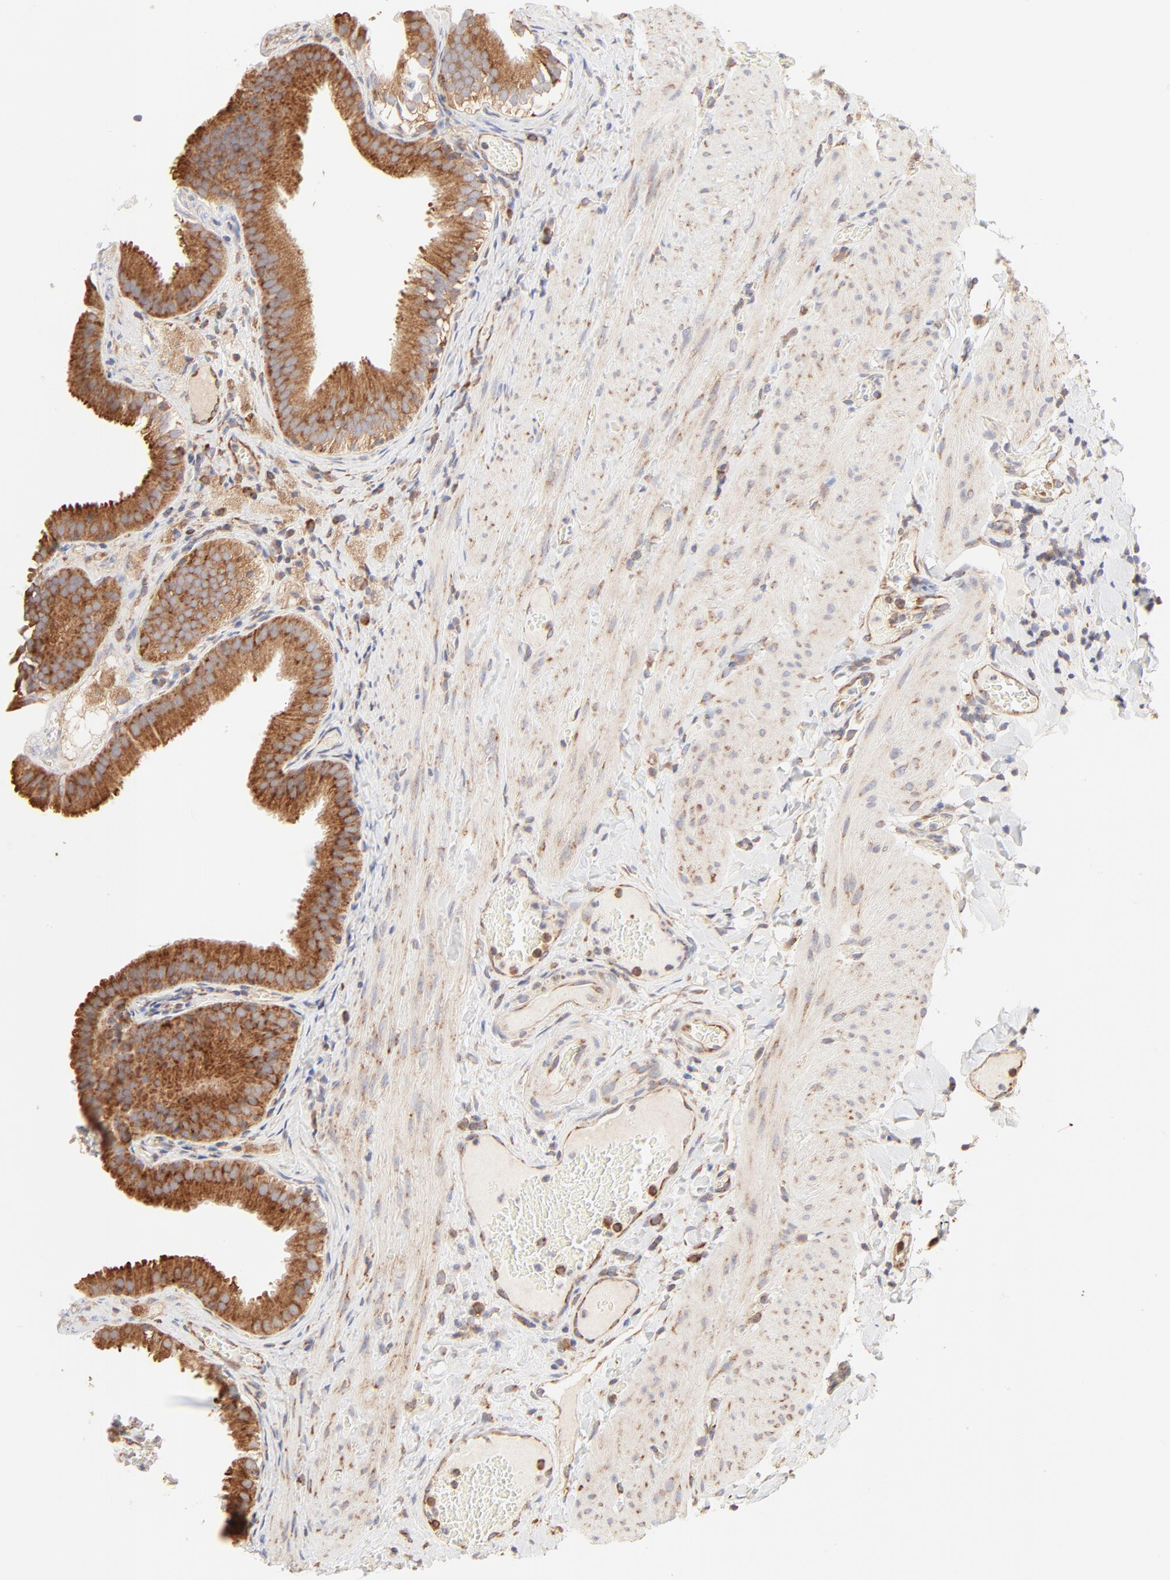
{"staining": {"intensity": "strong", "quantity": ">75%", "location": "cytoplasmic/membranous"}, "tissue": "gallbladder", "cell_type": "Glandular cells", "image_type": "normal", "snomed": [{"axis": "morphology", "description": "Normal tissue, NOS"}, {"axis": "topography", "description": "Gallbladder"}], "caption": "High-power microscopy captured an immunohistochemistry (IHC) micrograph of normal gallbladder, revealing strong cytoplasmic/membranous positivity in about >75% of glandular cells. (Stains: DAB (3,3'-diaminobenzidine) in brown, nuclei in blue, Microscopy: brightfield microscopy at high magnification).", "gene": "RPS20", "patient": {"sex": "female", "age": 24}}